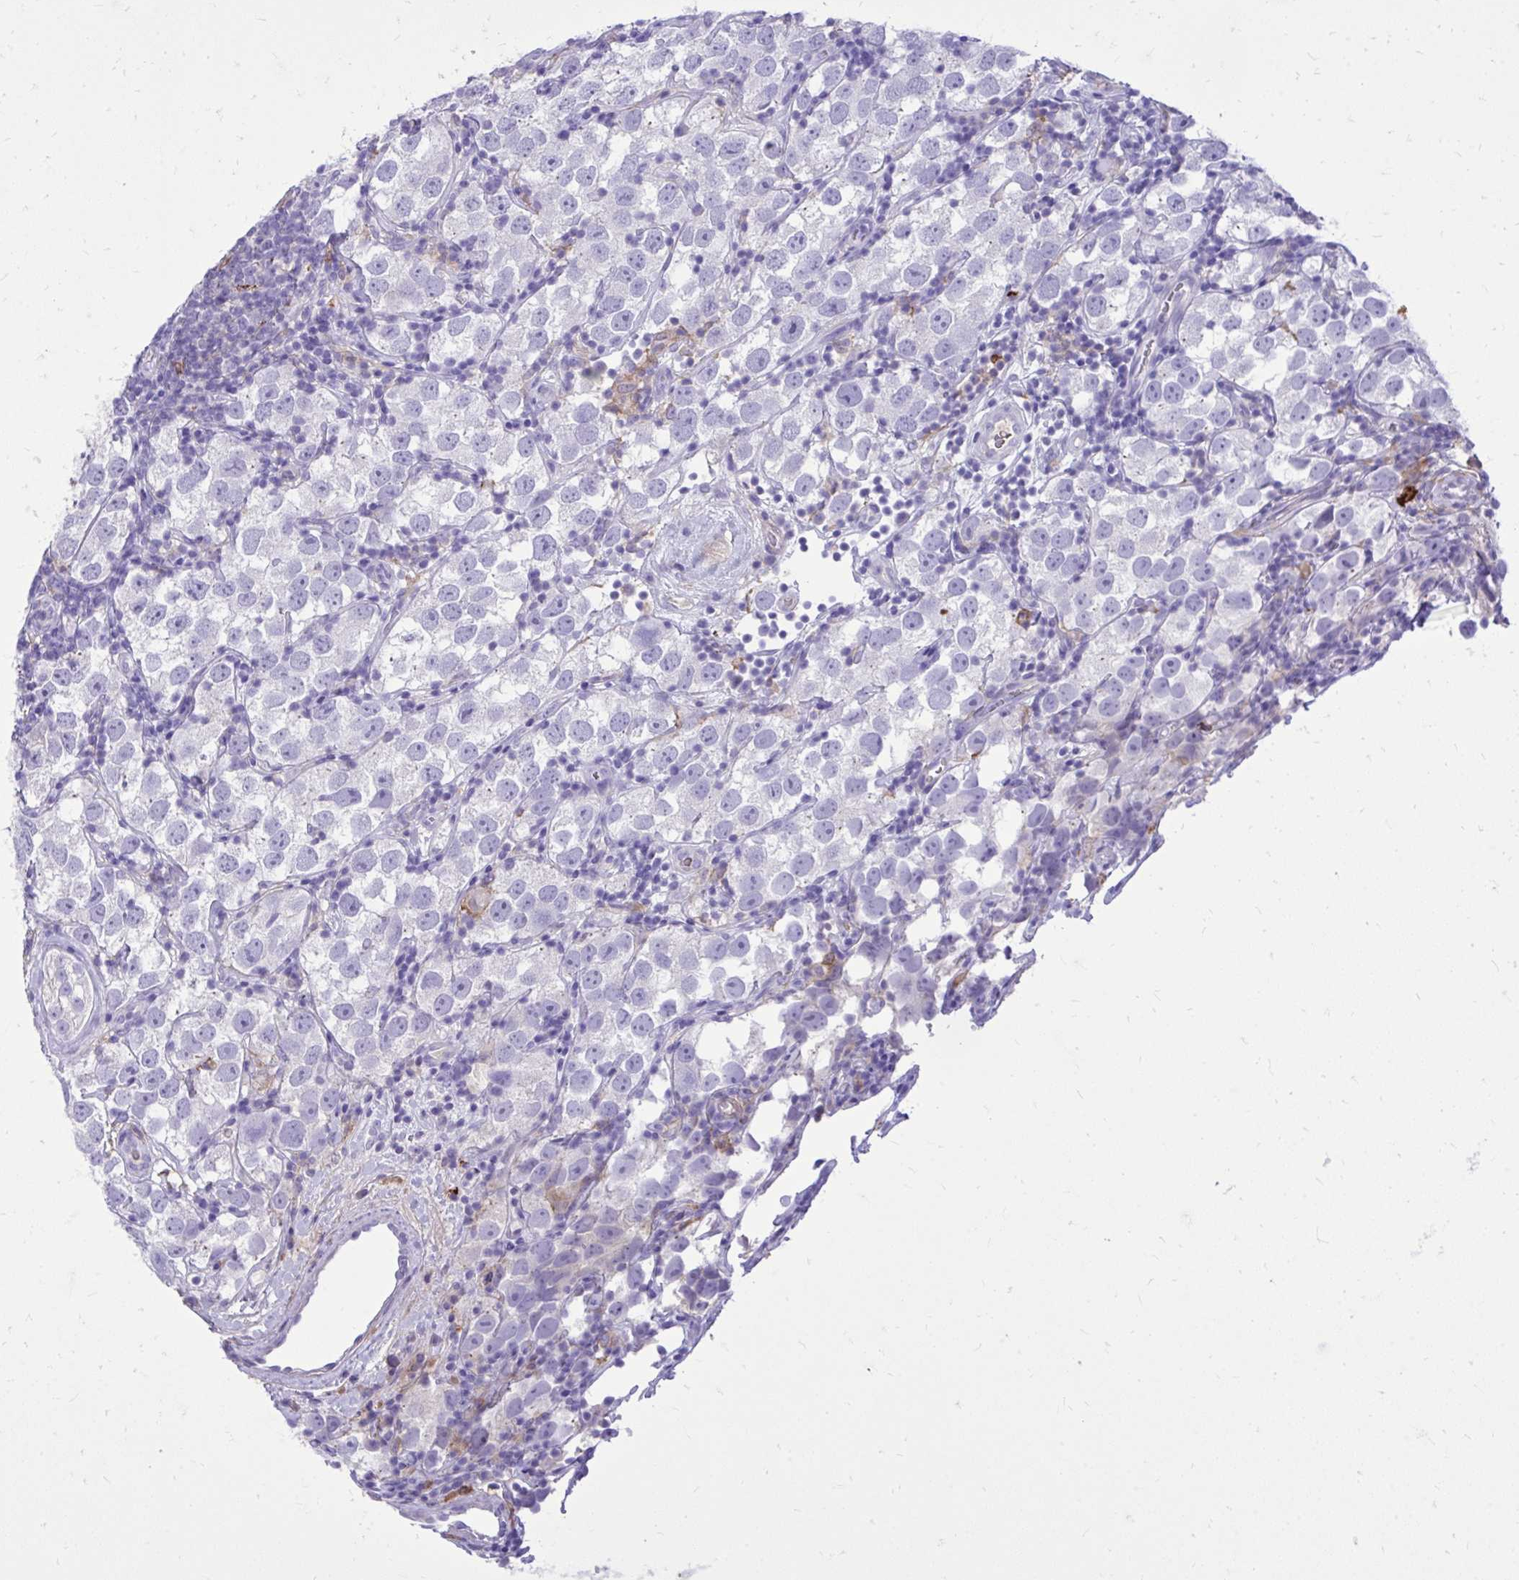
{"staining": {"intensity": "negative", "quantity": "none", "location": "none"}, "tissue": "testis cancer", "cell_type": "Tumor cells", "image_type": "cancer", "snomed": [{"axis": "morphology", "description": "Seminoma, NOS"}, {"axis": "topography", "description": "Testis"}], "caption": "The micrograph shows no significant staining in tumor cells of testis cancer (seminoma).", "gene": "TLR7", "patient": {"sex": "male", "age": 26}}